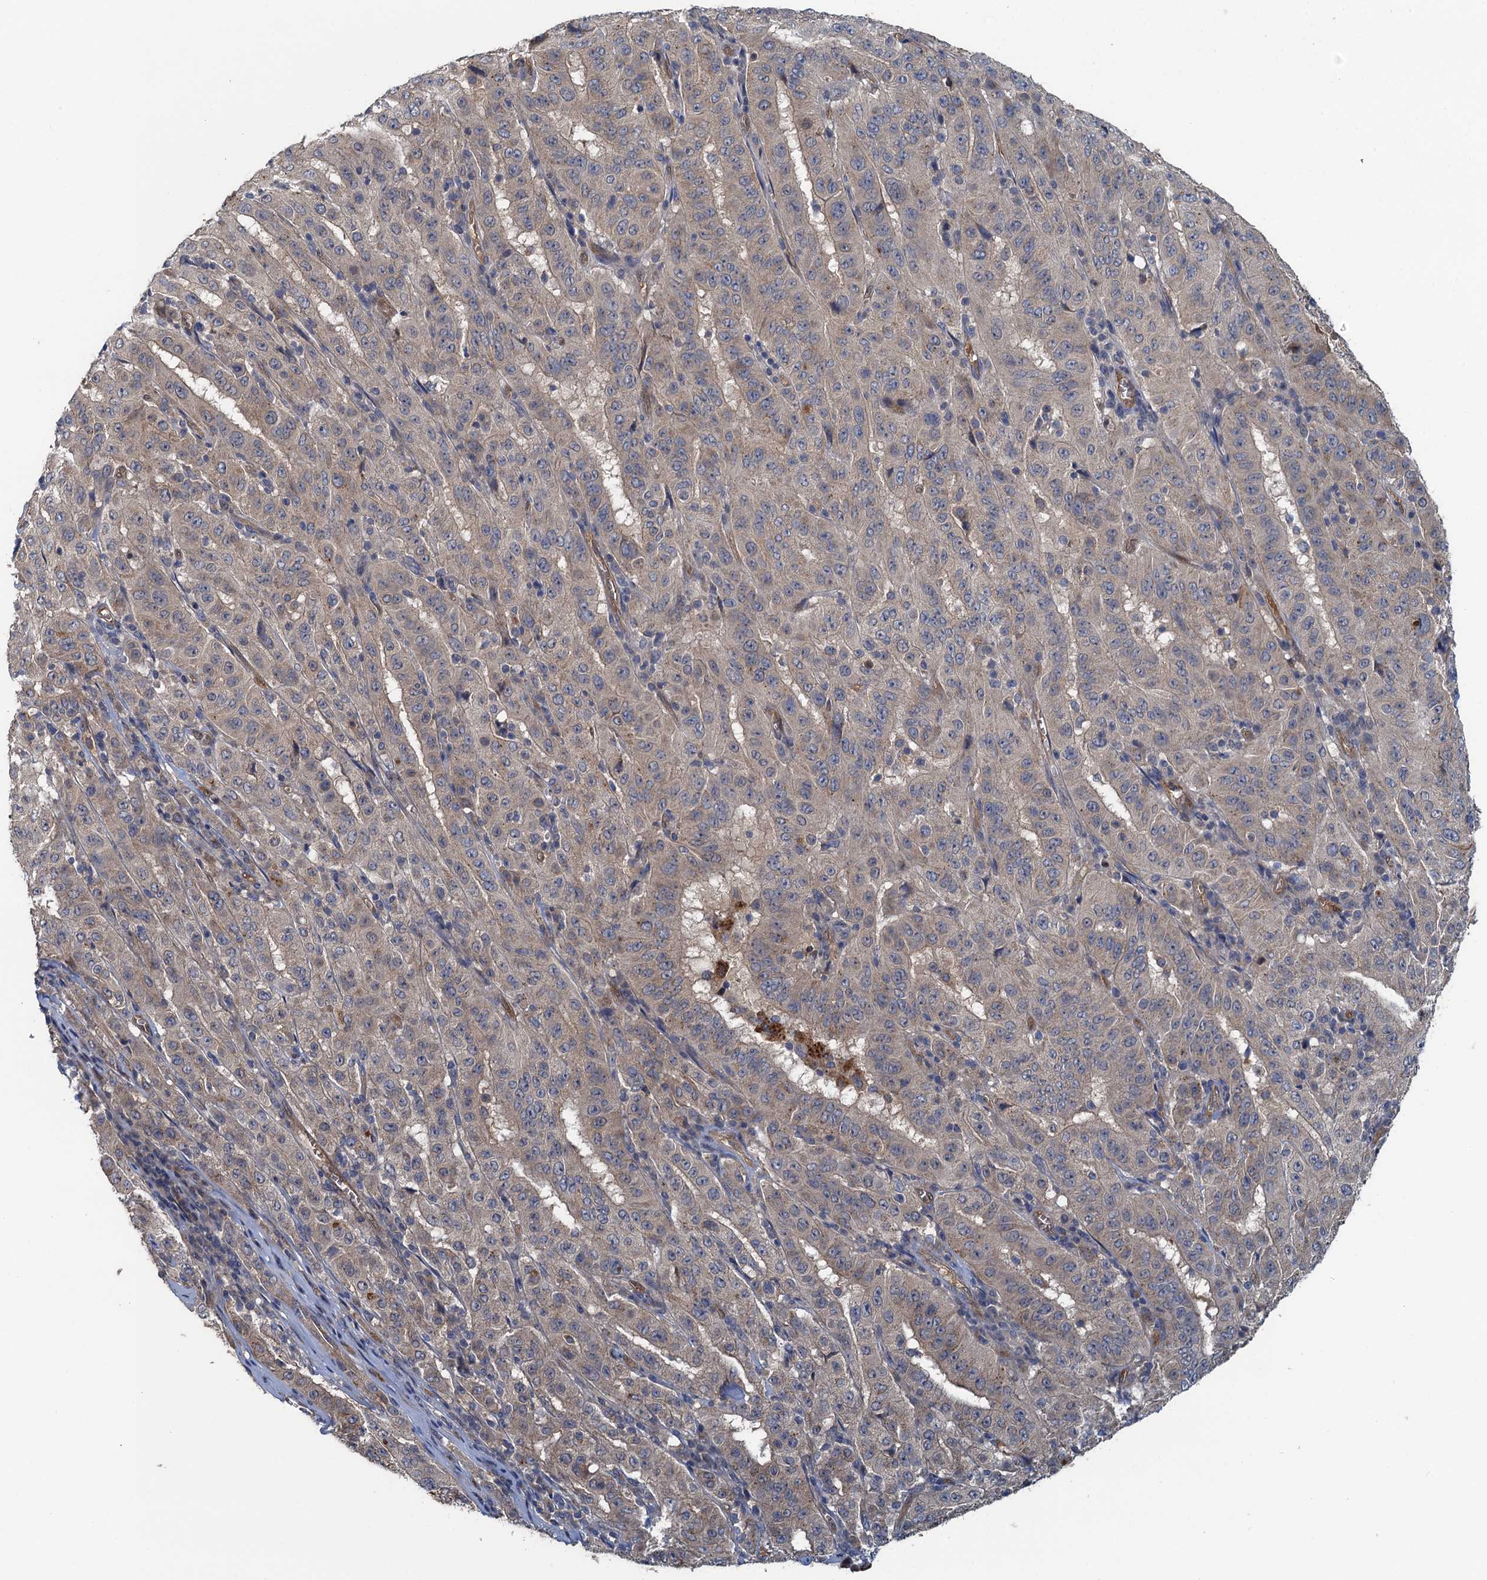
{"staining": {"intensity": "weak", "quantity": "25%-75%", "location": "cytoplasmic/membranous"}, "tissue": "pancreatic cancer", "cell_type": "Tumor cells", "image_type": "cancer", "snomed": [{"axis": "morphology", "description": "Adenocarcinoma, NOS"}, {"axis": "topography", "description": "Pancreas"}], "caption": "Immunohistochemical staining of adenocarcinoma (pancreatic) demonstrates low levels of weak cytoplasmic/membranous positivity in approximately 25%-75% of tumor cells.", "gene": "KBTBD8", "patient": {"sex": "male", "age": 63}}